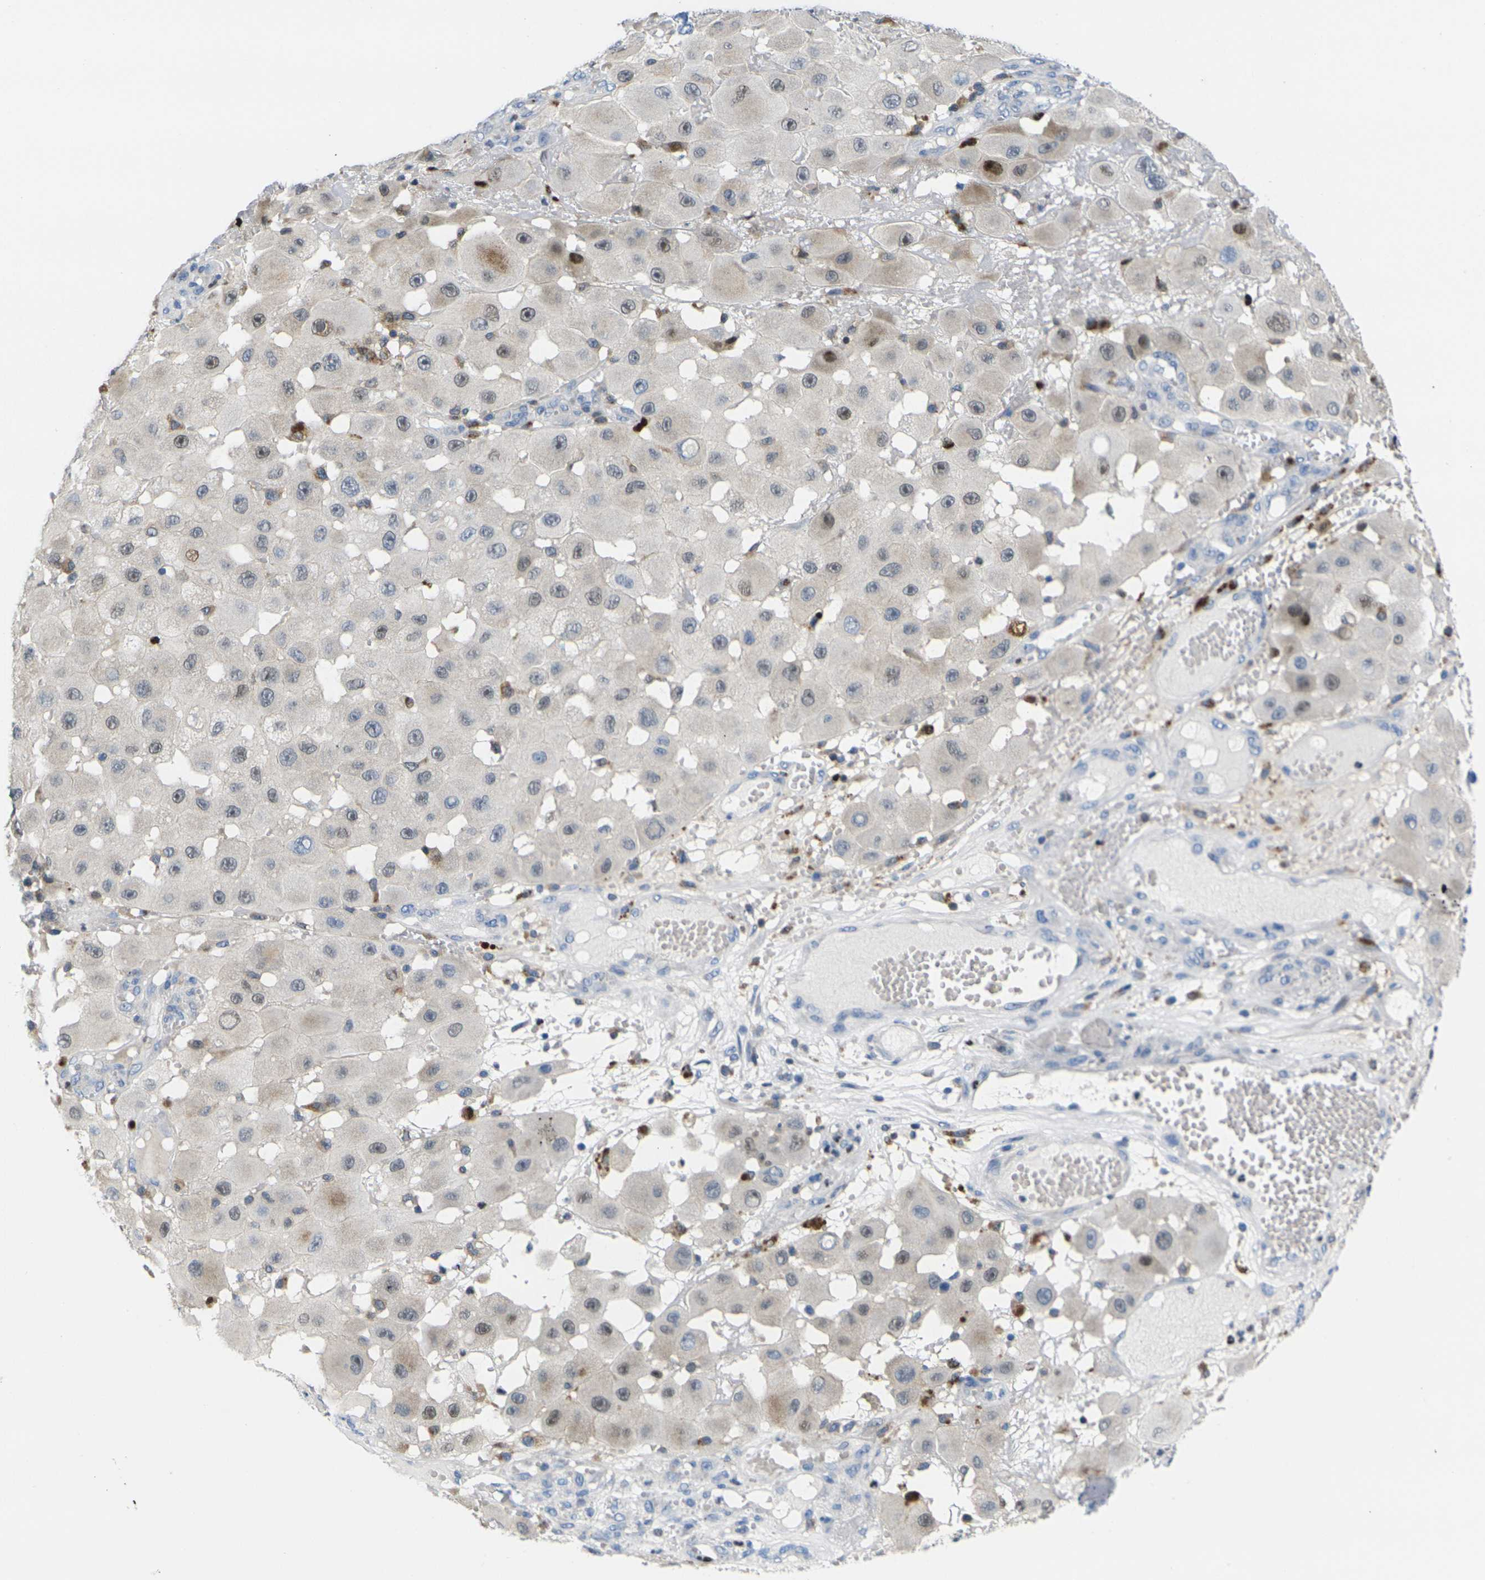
{"staining": {"intensity": "moderate", "quantity": "<25%", "location": "nuclear"}, "tissue": "melanoma", "cell_type": "Tumor cells", "image_type": "cancer", "snomed": [{"axis": "morphology", "description": "Malignant melanoma, NOS"}, {"axis": "topography", "description": "Skin"}], "caption": "Malignant melanoma stained with immunohistochemistry (IHC) shows moderate nuclear staining in approximately <25% of tumor cells.", "gene": "RPS6KA3", "patient": {"sex": "female", "age": 81}}